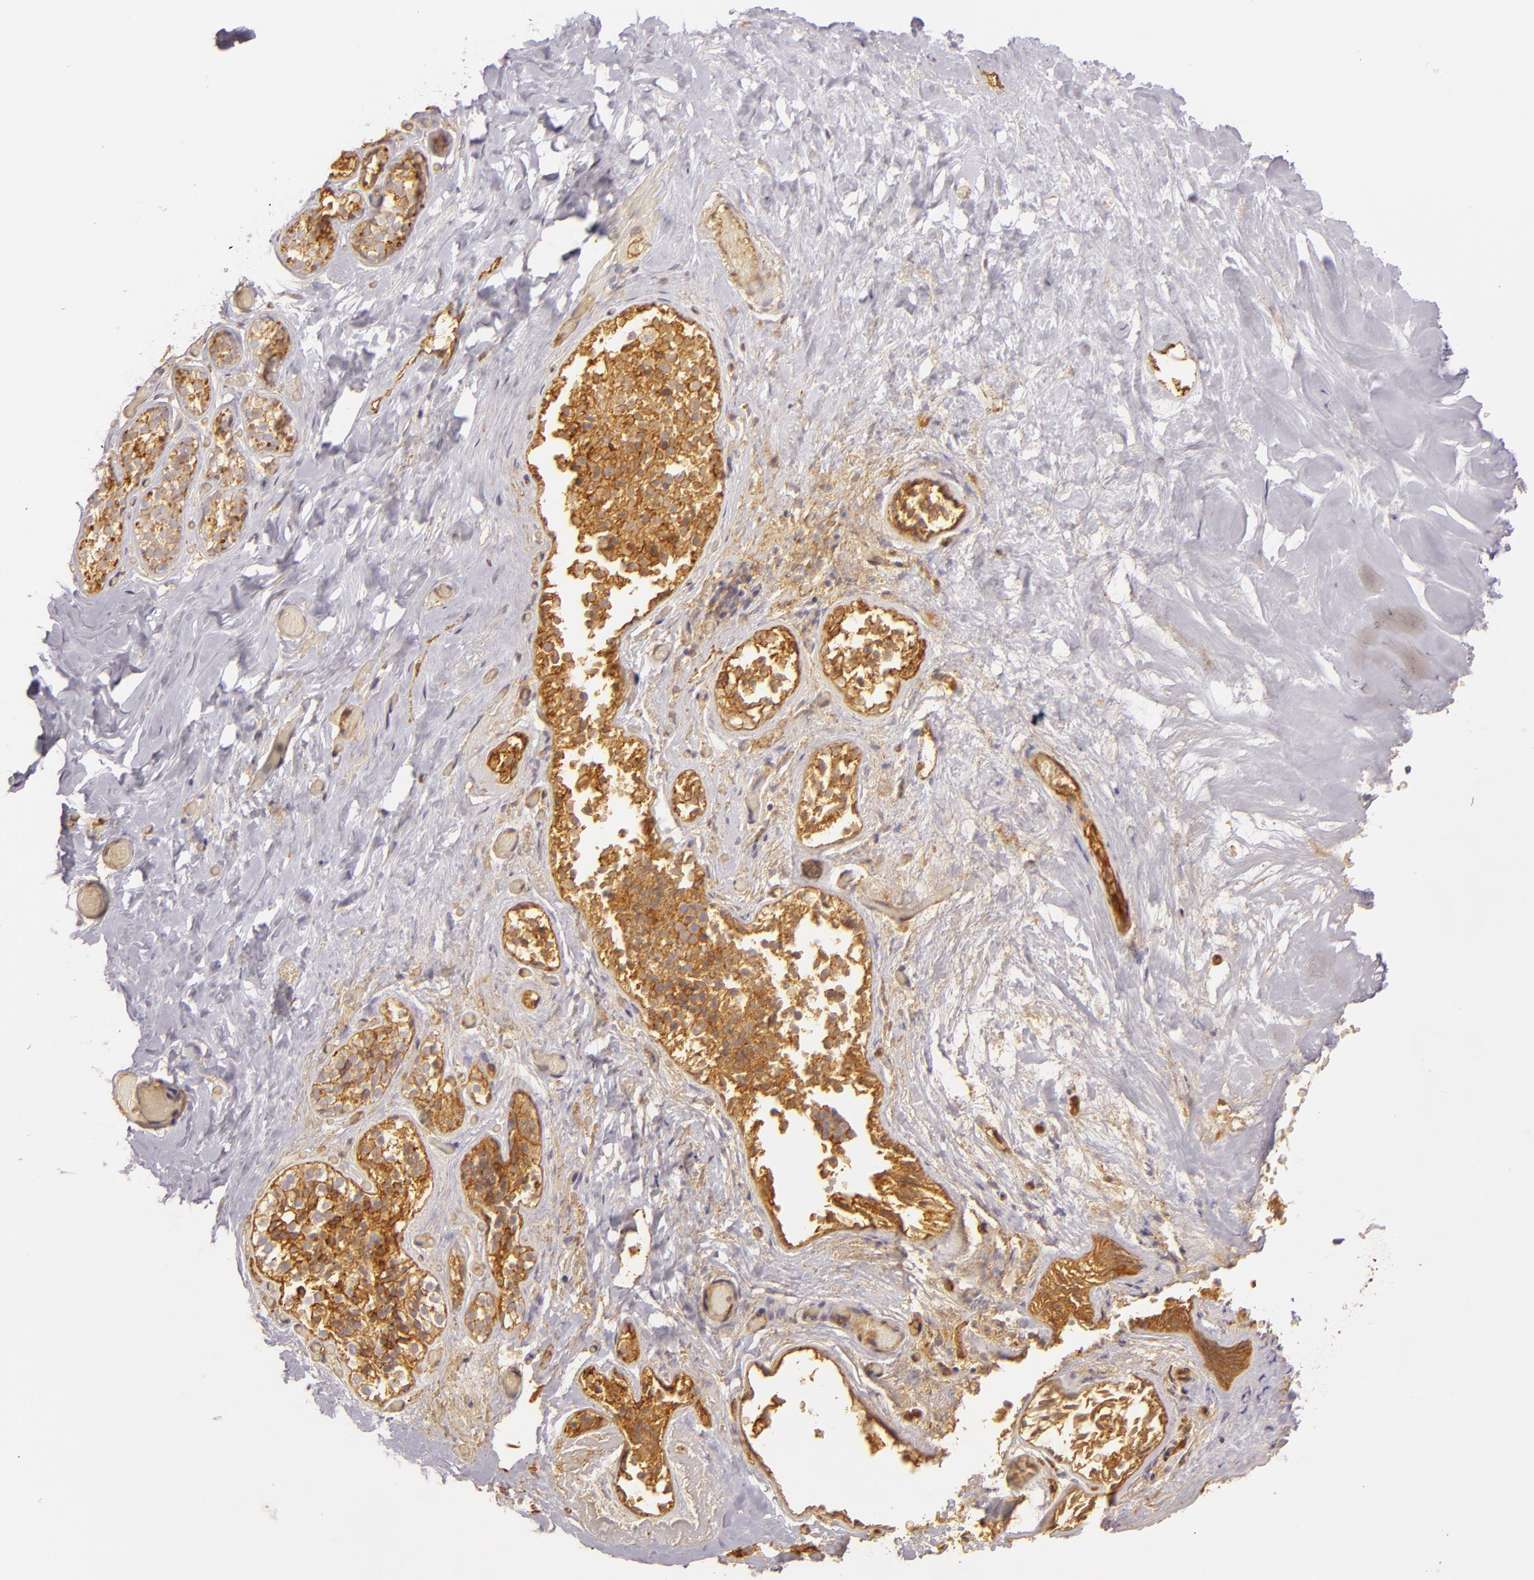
{"staining": {"intensity": "negative", "quantity": "none", "location": "none"}, "tissue": "breast", "cell_type": "Adipocytes", "image_type": "normal", "snomed": [{"axis": "morphology", "description": "Normal tissue, NOS"}, {"axis": "topography", "description": "Breast"}], "caption": "DAB immunohistochemical staining of normal breast shows no significant staining in adipocytes.", "gene": "CD59", "patient": {"sex": "female", "age": 75}}